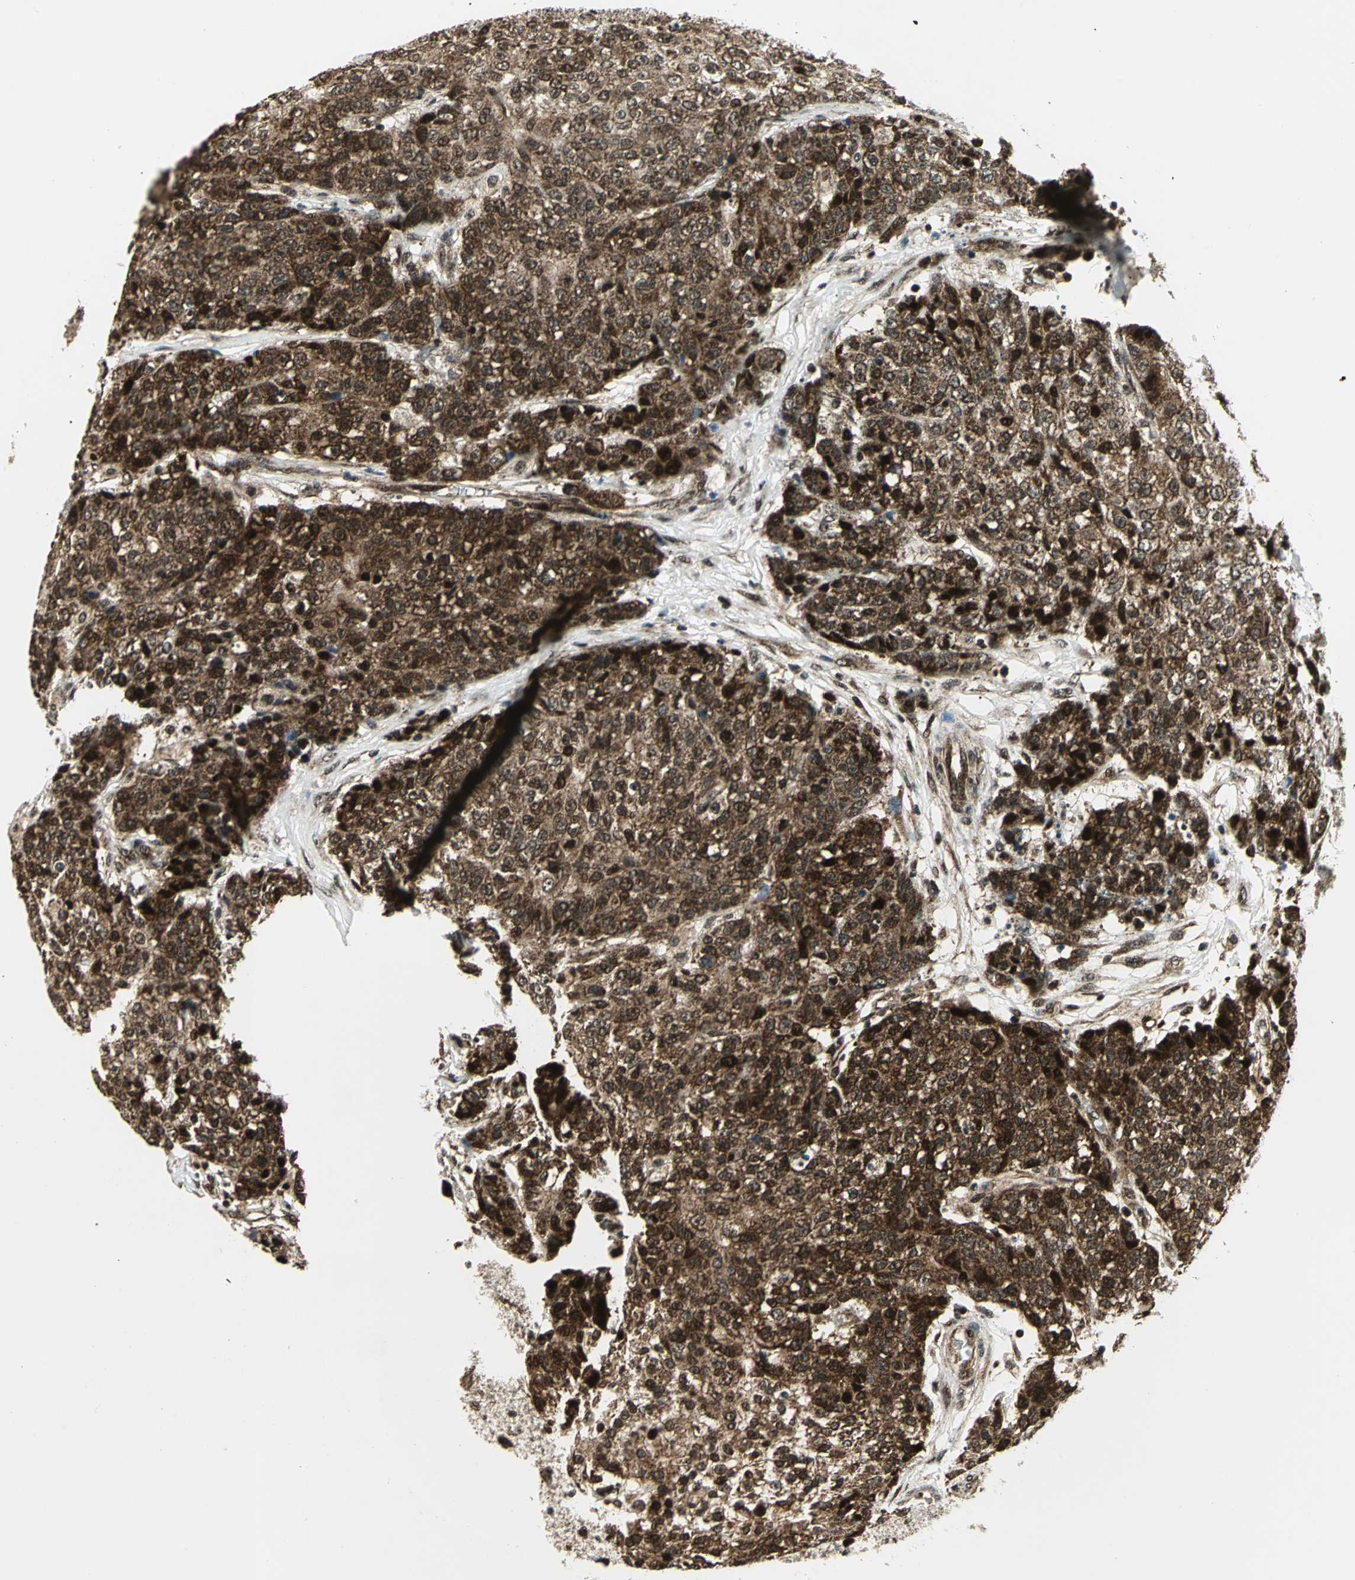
{"staining": {"intensity": "strong", "quantity": ">75%", "location": "cytoplasmic/membranous,nuclear"}, "tissue": "ovarian cancer", "cell_type": "Tumor cells", "image_type": "cancer", "snomed": [{"axis": "morphology", "description": "Carcinoma, endometroid"}, {"axis": "topography", "description": "Ovary"}], "caption": "This micrograph shows IHC staining of endometroid carcinoma (ovarian), with high strong cytoplasmic/membranous and nuclear staining in about >75% of tumor cells.", "gene": "COPS5", "patient": {"sex": "female", "age": 42}}